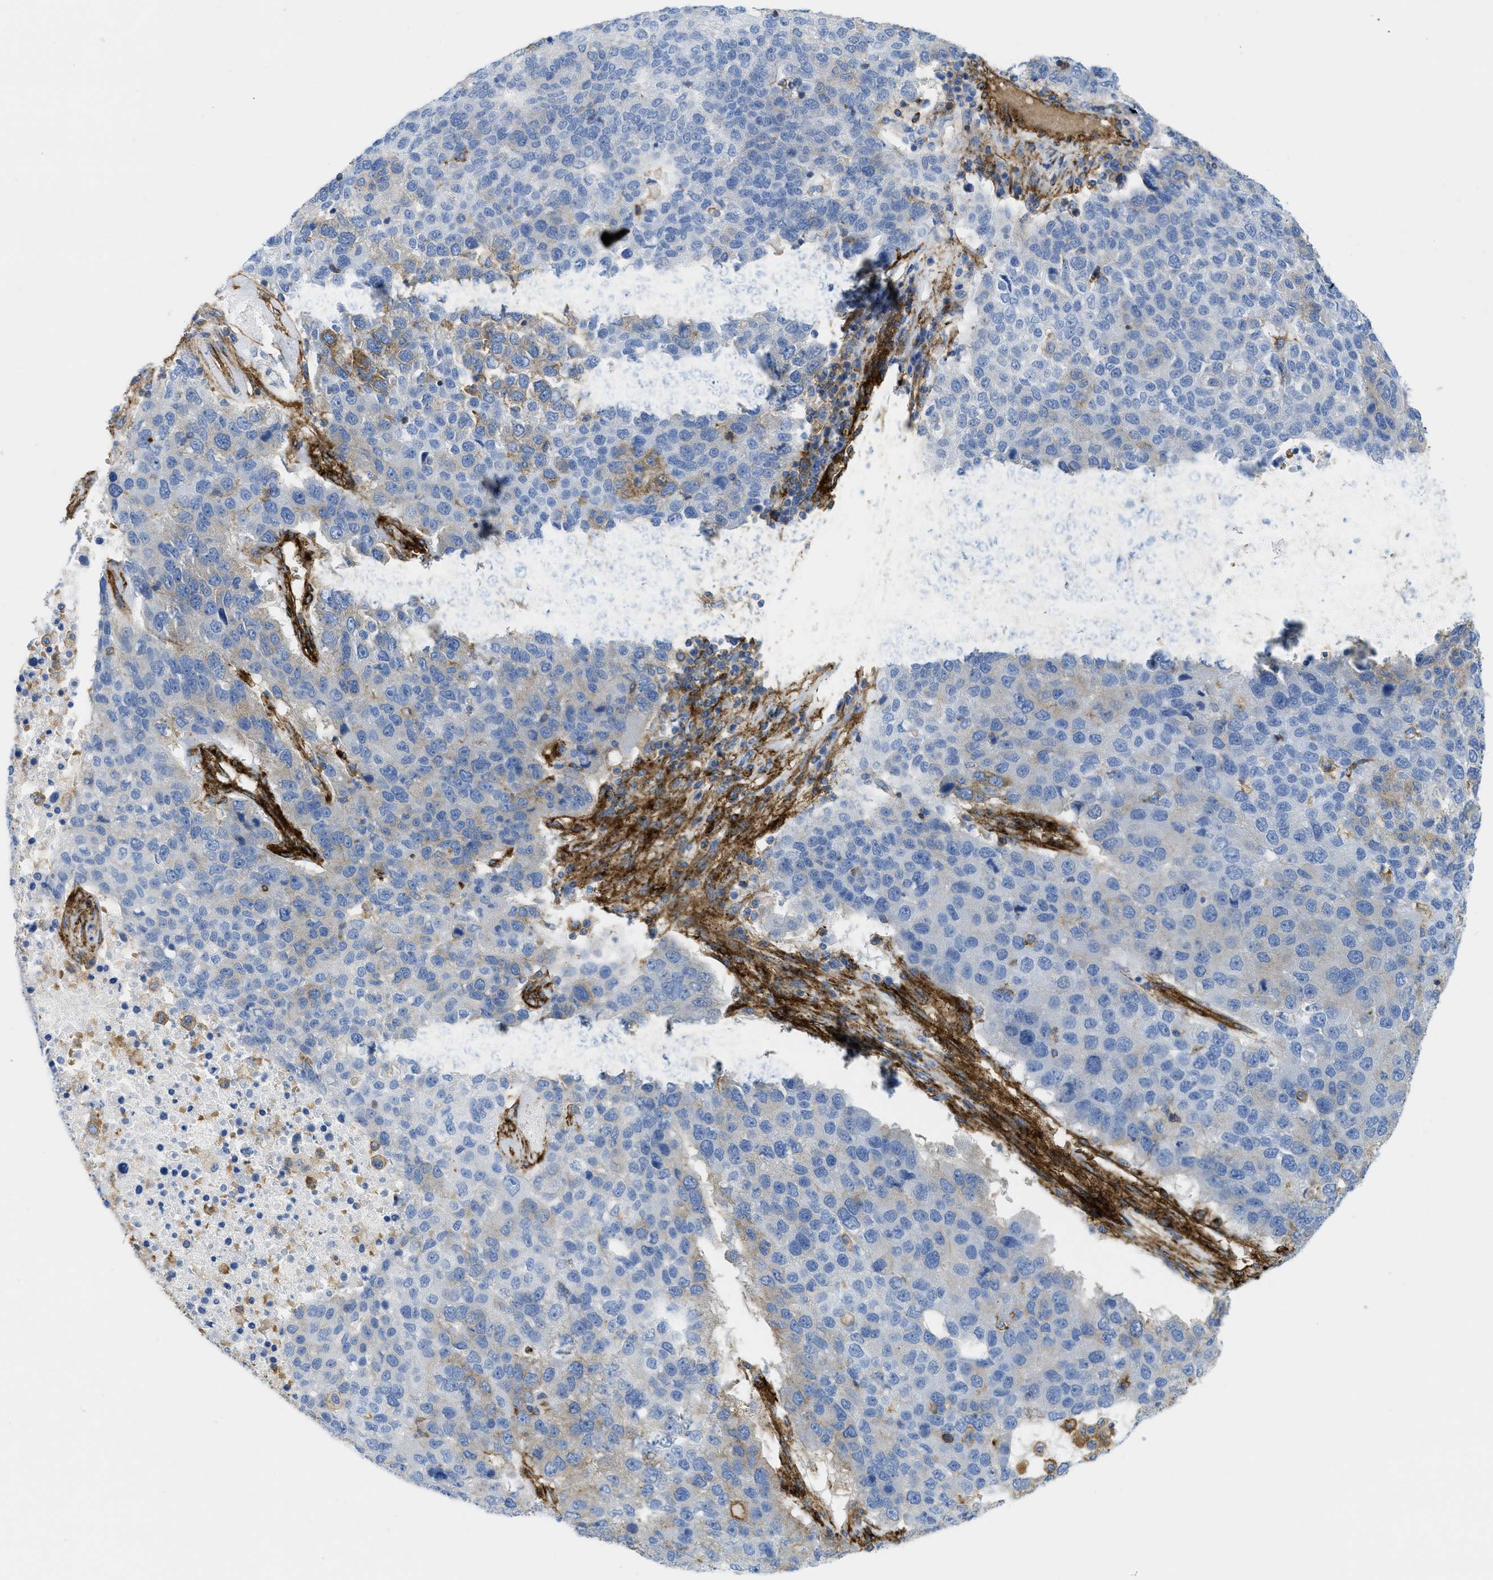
{"staining": {"intensity": "negative", "quantity": "none", "location": "none"}, "tissue": "pancreatic cancer", "cell_type": "Tumor cells", "image_type": "cancer", "snomed": [{"axis": "morphology", "description": "Adenocarcinoma, NOS"}, {"axis": "topography", "description": "Pancreas"}], "caption": "IHC of human adenocarcinoma (pancreatic) shows no staining in tumor cells.", "gene": "HIP1", "patient": {"sex": "female", "age": 61}}